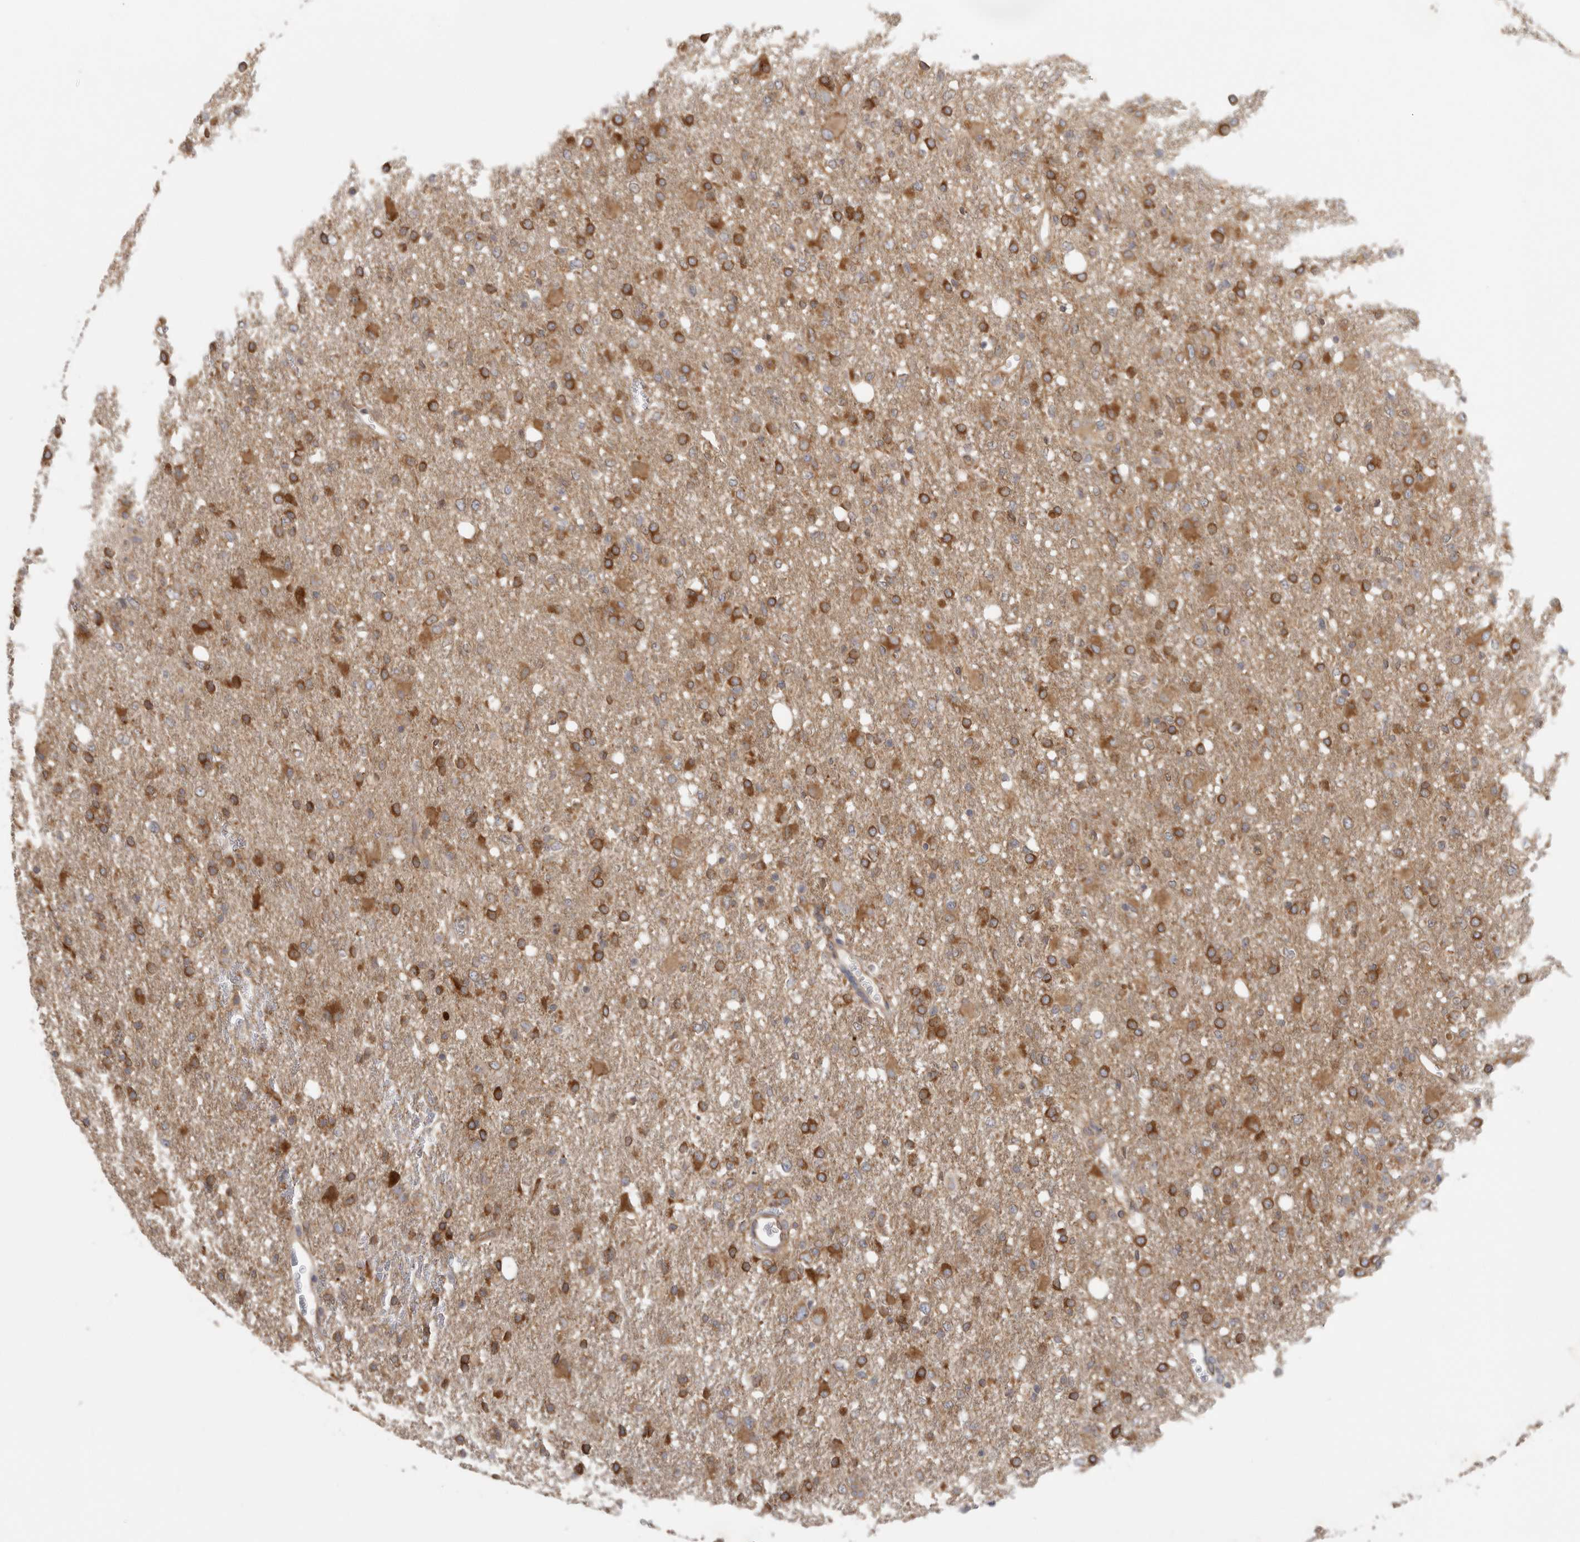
{"staining": {"intensity": "strong", "quantity": ">75%", "location": "cytoplasmic/membranous"}, "tissue": "glioma", "cell_type": "Tumor cells", "image_type": "cancer", "snomed": [{"axis": "morphology", "description": "Glioma, malignant, High grade"}, {"axis": "topography", "description": "Brain"}], "caption": "Strong cytoplasmic/membranous expression is appreciated in approximately >75% of tumor cells in high-grade glioma (malignant).", "gene": "BCAP29", "patient": {"sex": "female", "age": 57}}